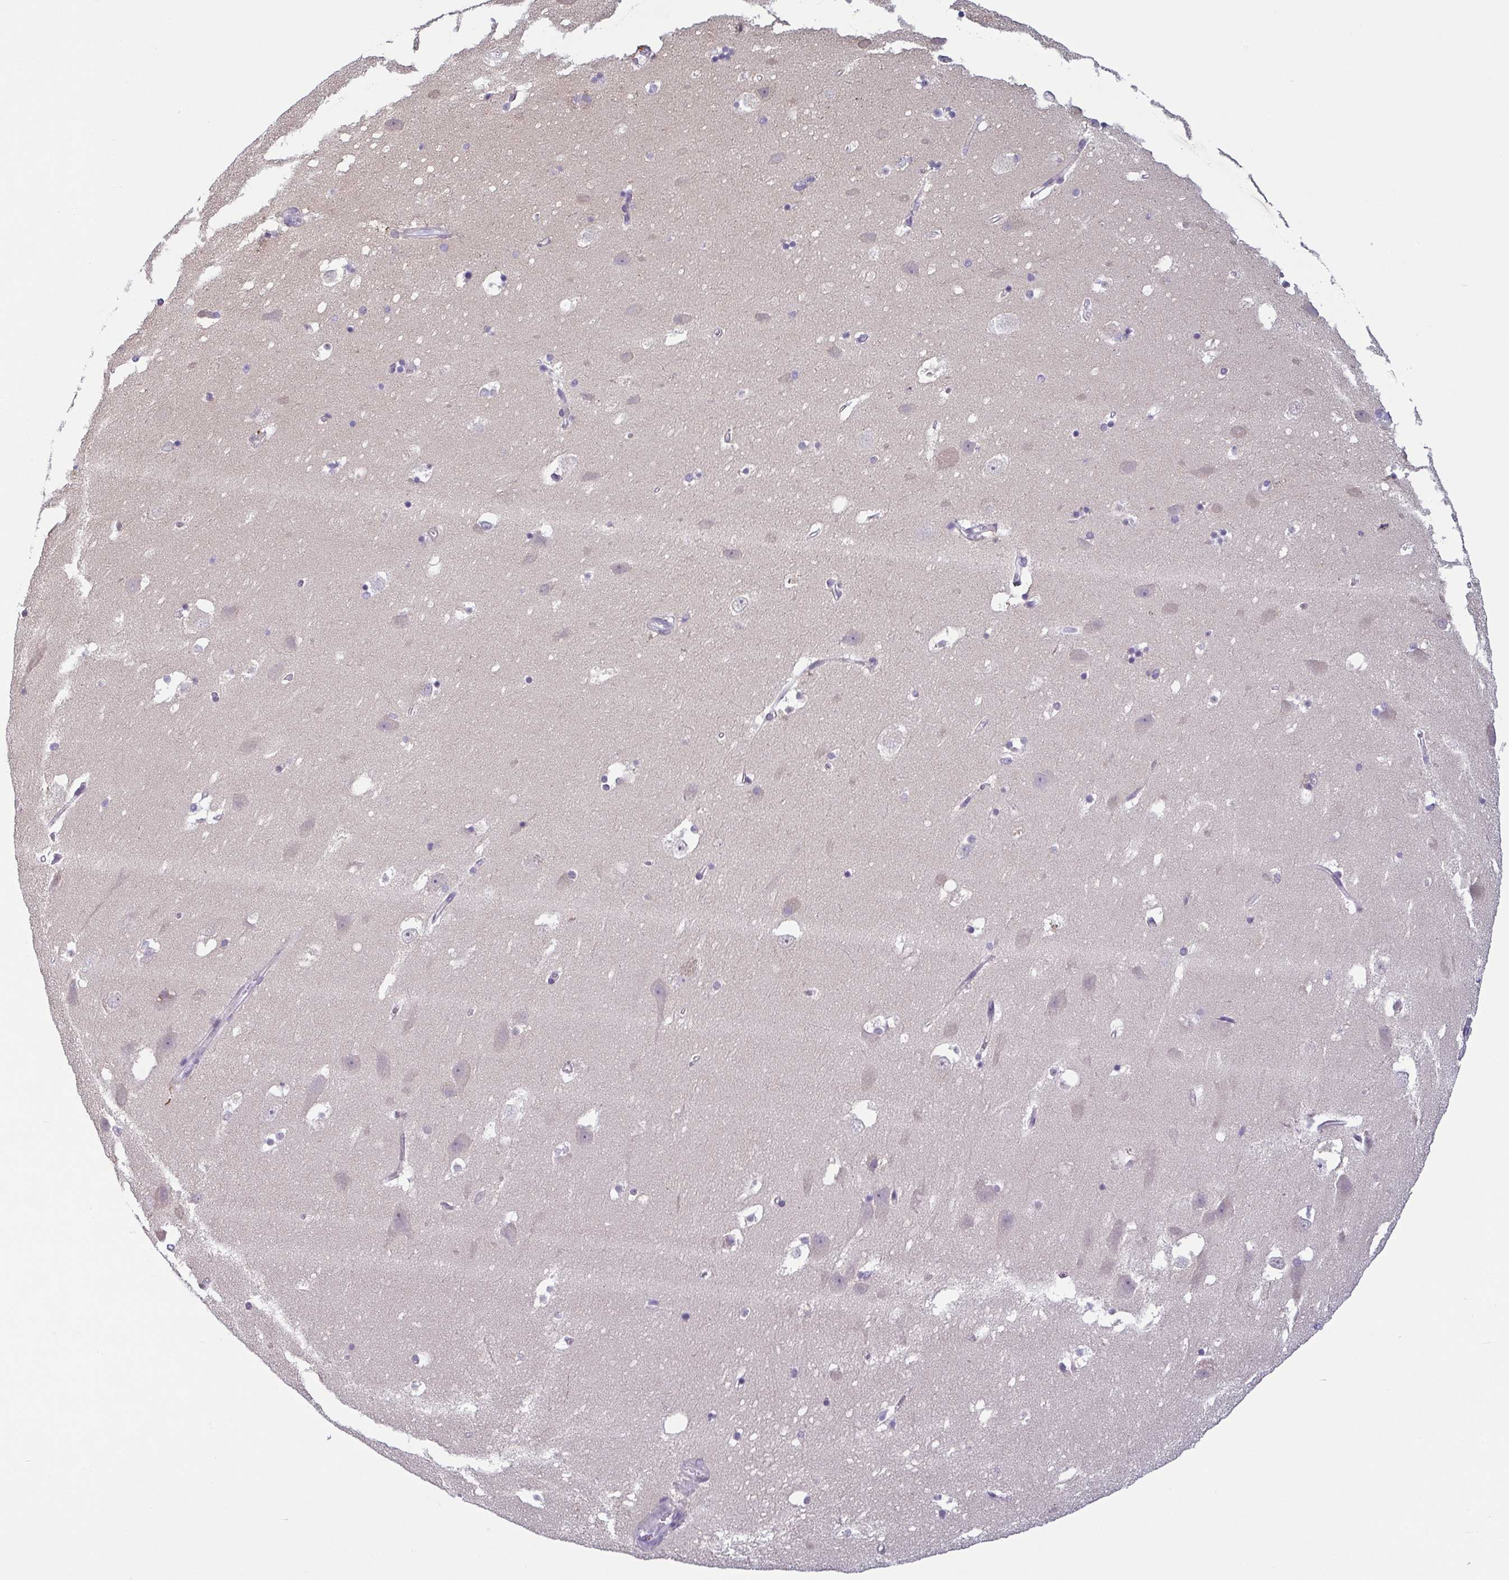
{"staining": {"intensity": "negative", "quantity": "none", "location": "none"}, "tissue": "hippocampus", "cell_type": "Glial cells", "image_type": "normal", "snomed": [{"axis": "morphology", "description": "Normal tissue, NOS"}, {"axis": "topography", "description": "Hippocampus"}], "caption": "Immunohistochemistry image of normal hippocampus stained for a protein (brown), which reveals no positivity in glial cells.", "gene": "ECM1", "patient": {"sex": "male", "age": 58}}